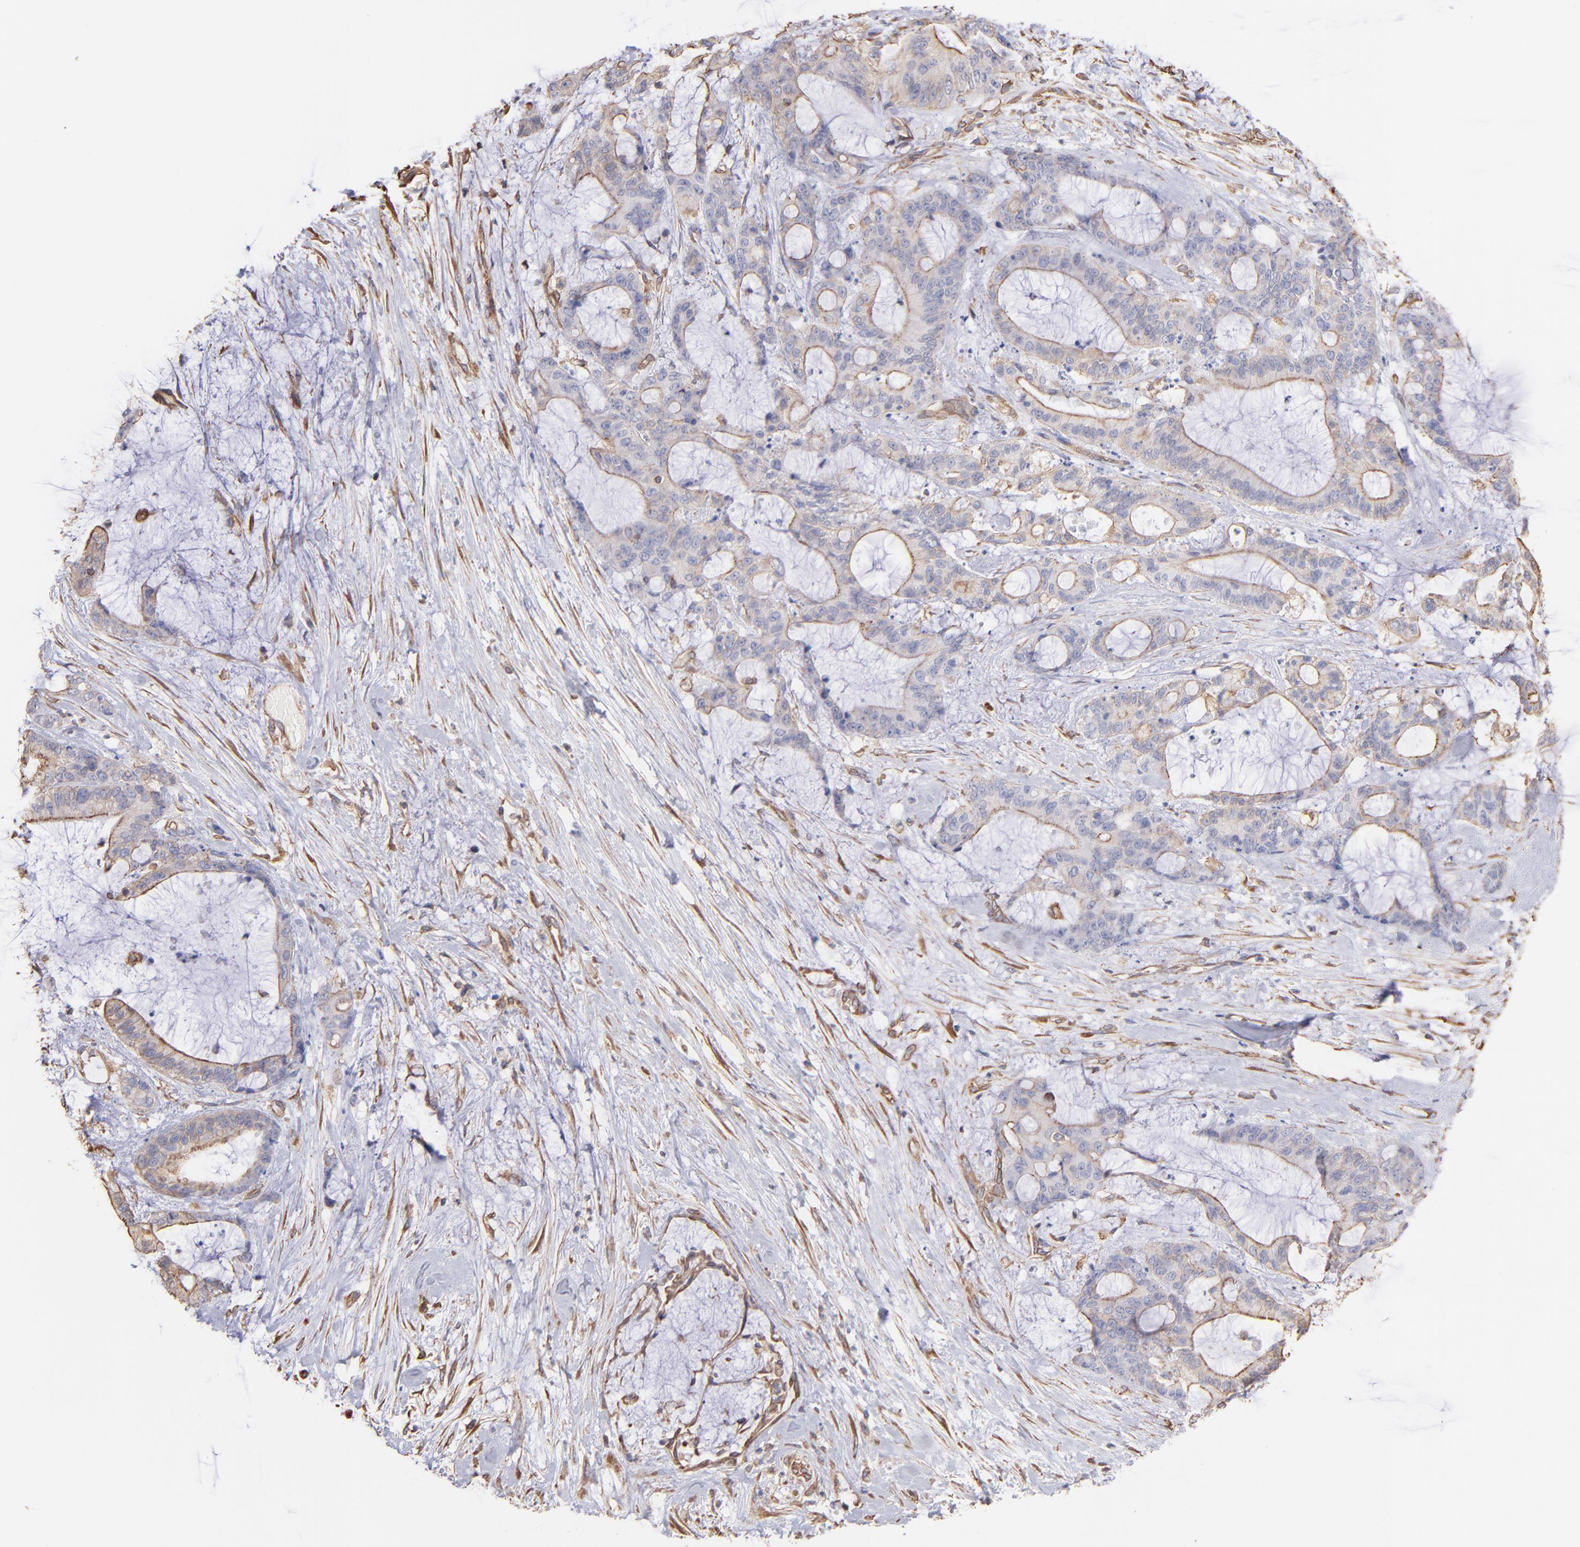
{"staining": {"intensity": "weak", "quantity": "25%-75%", "location": "cytoplasmic/membranous"}, "tissue": "liver cancer", "cell_type": "Tumor cells", "image_type": "cancer", "snomed": [{"axis": "morphology", "description": "Cholangiocarcinoma"}, {"axis": "topography", "description": "Liver"}], "caption": "Liver cholangiocarcinoma stained with DAB (3,3'-diaminobenzidine) IHC displays low levels of weak cytoplasmic/membranous positivity in approximately 25%-75% of tumor cells.", "gene": "PLEC", "patient": {"sex": "female", "age": 73}}